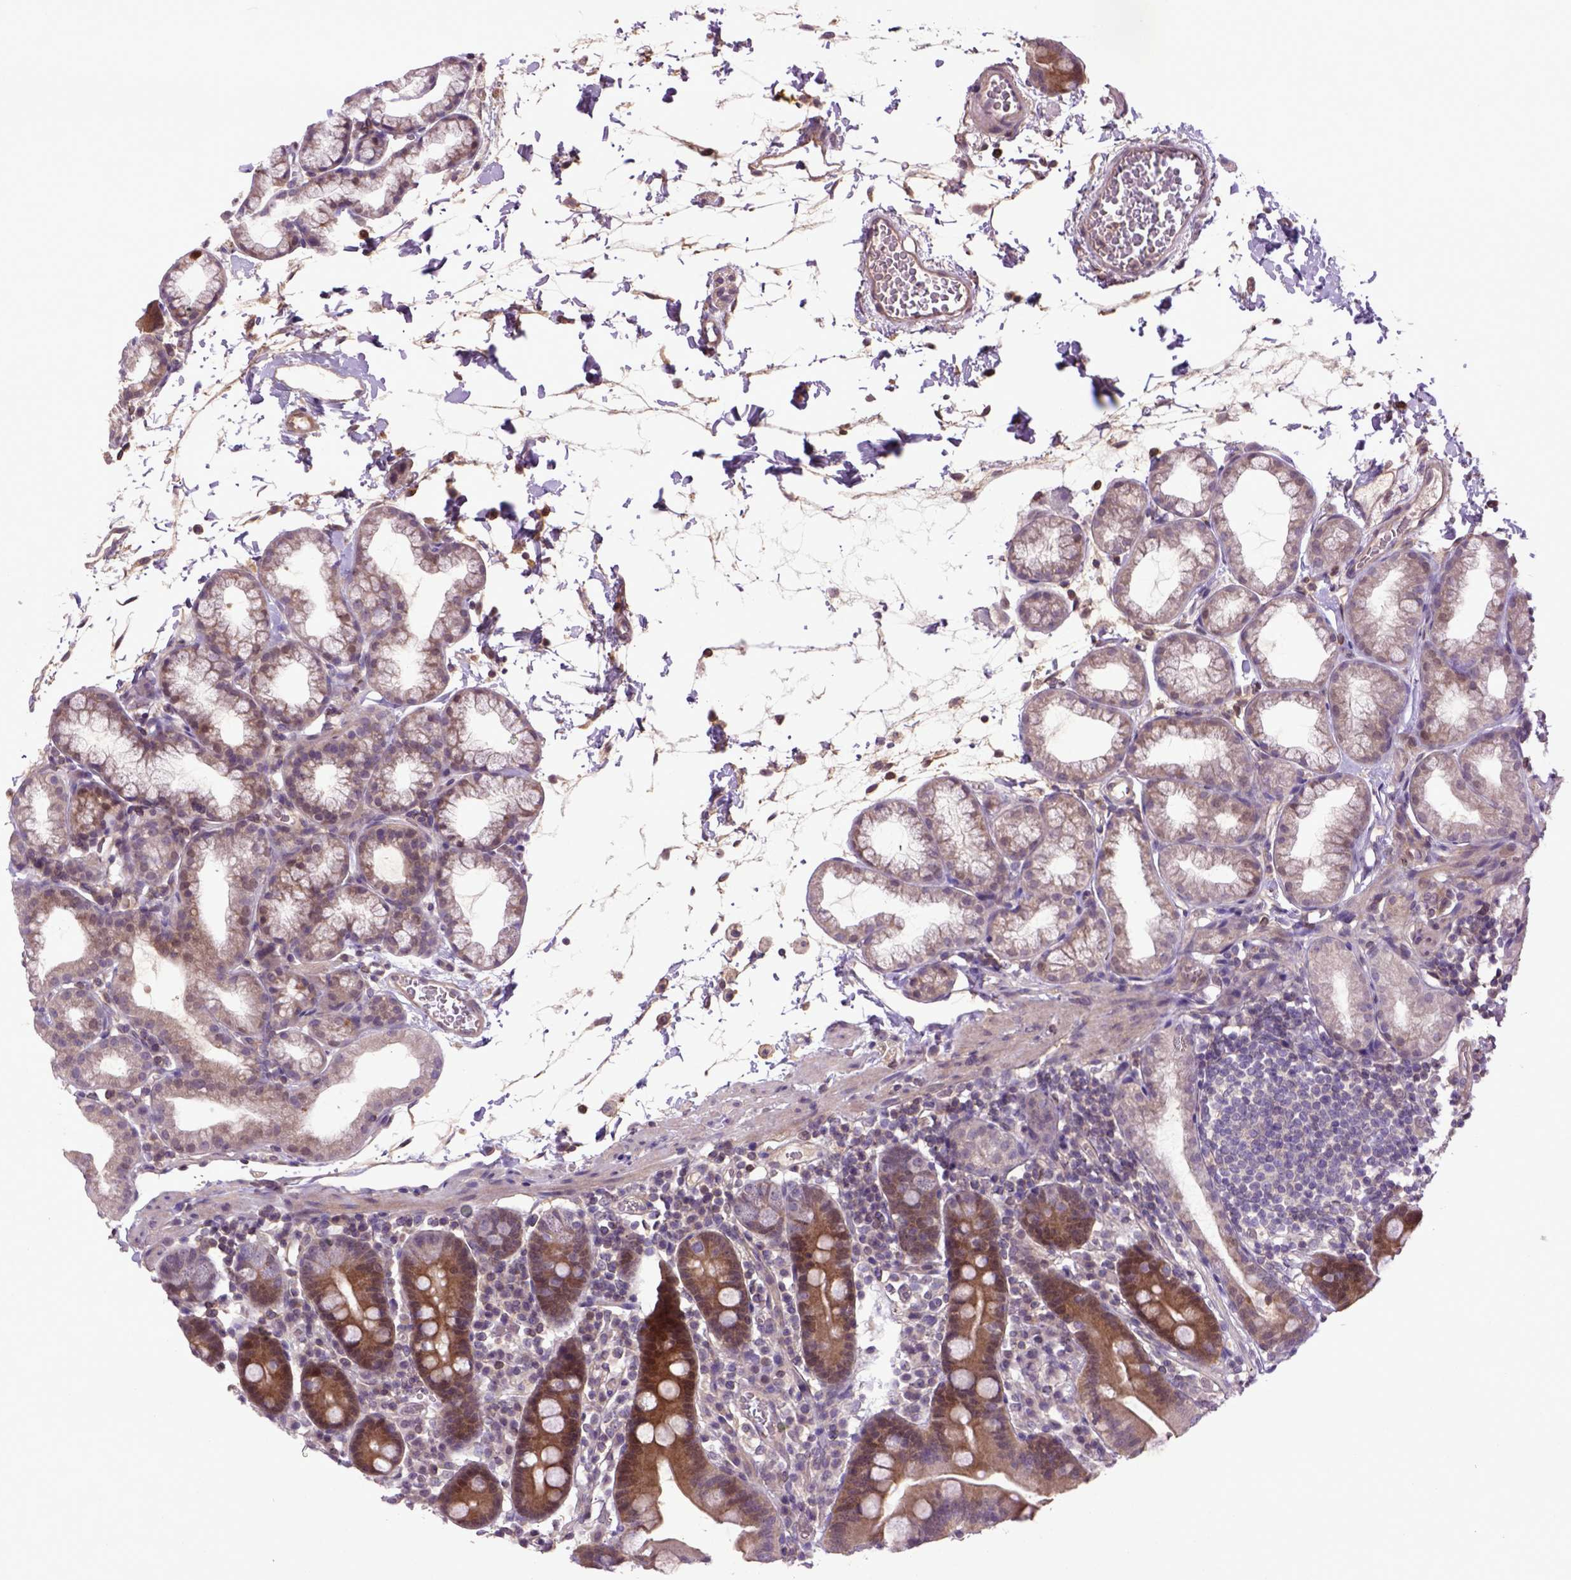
{"staining": {"intensity": "moderate", "quantity": ">75%", "location": "cytoplasmic/membranous"}, "tissue": "duodenum", "cell_type": "Glandular cells", "image_type": "normal", "snomed": [{"axis": "morphology", "description": "Normal tissue, NOS"}, {"axis": "topography", "description": "Pancreas"}, {"axis": "topography", "description": "Duodenum"}], "caption": "The micrograph shows staining of normal duodenum, revealing moderate cytoplasmic/membranous protein staining (brown color) within glandular cells. (DAB (3,3'-diaminobenzidine) IHC with brightfield microscopy, high magnification).", "gene": "HSPBP1", "patient": {"sex": "male", "age": 59}}